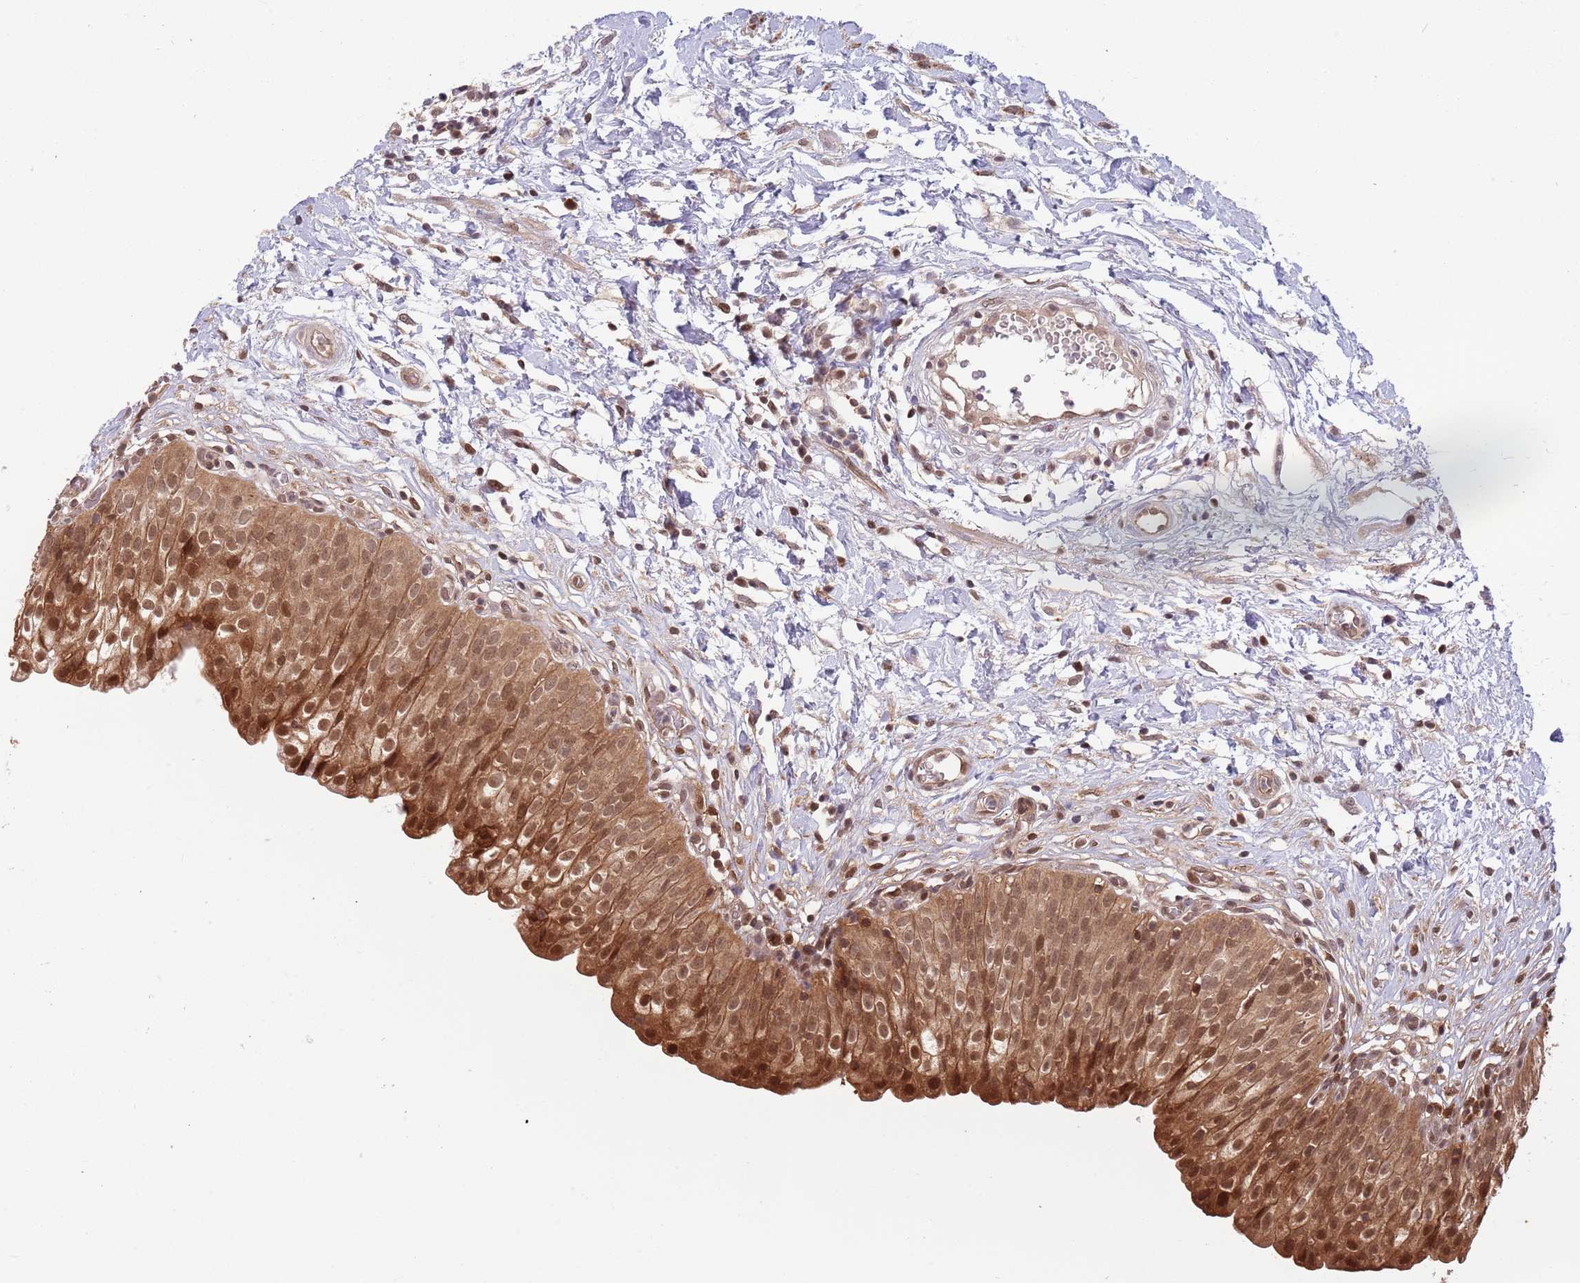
{"staining": {"intensity": "strong", "quantity": ">75%", "location": "cytoplasmic/membranous,nuclear"}, "tissue": "urinary bladder", "cell_type": "Urothelial cells", "image_type": "normal", "snomed": [{"axis": "morphology", "description": "Normal tissue, NOS"}, {"axis": "topography", "description": "Urinary bladder"}], "caption": "Brown immunohistochemical staining in normal human urinary bladder shows strong cytoplasmic/membranous,nuclear positivity in approximately >75% of urothelial cells.", "gene": "SALL1", "patient": {"sex": "male", "age": 55}}